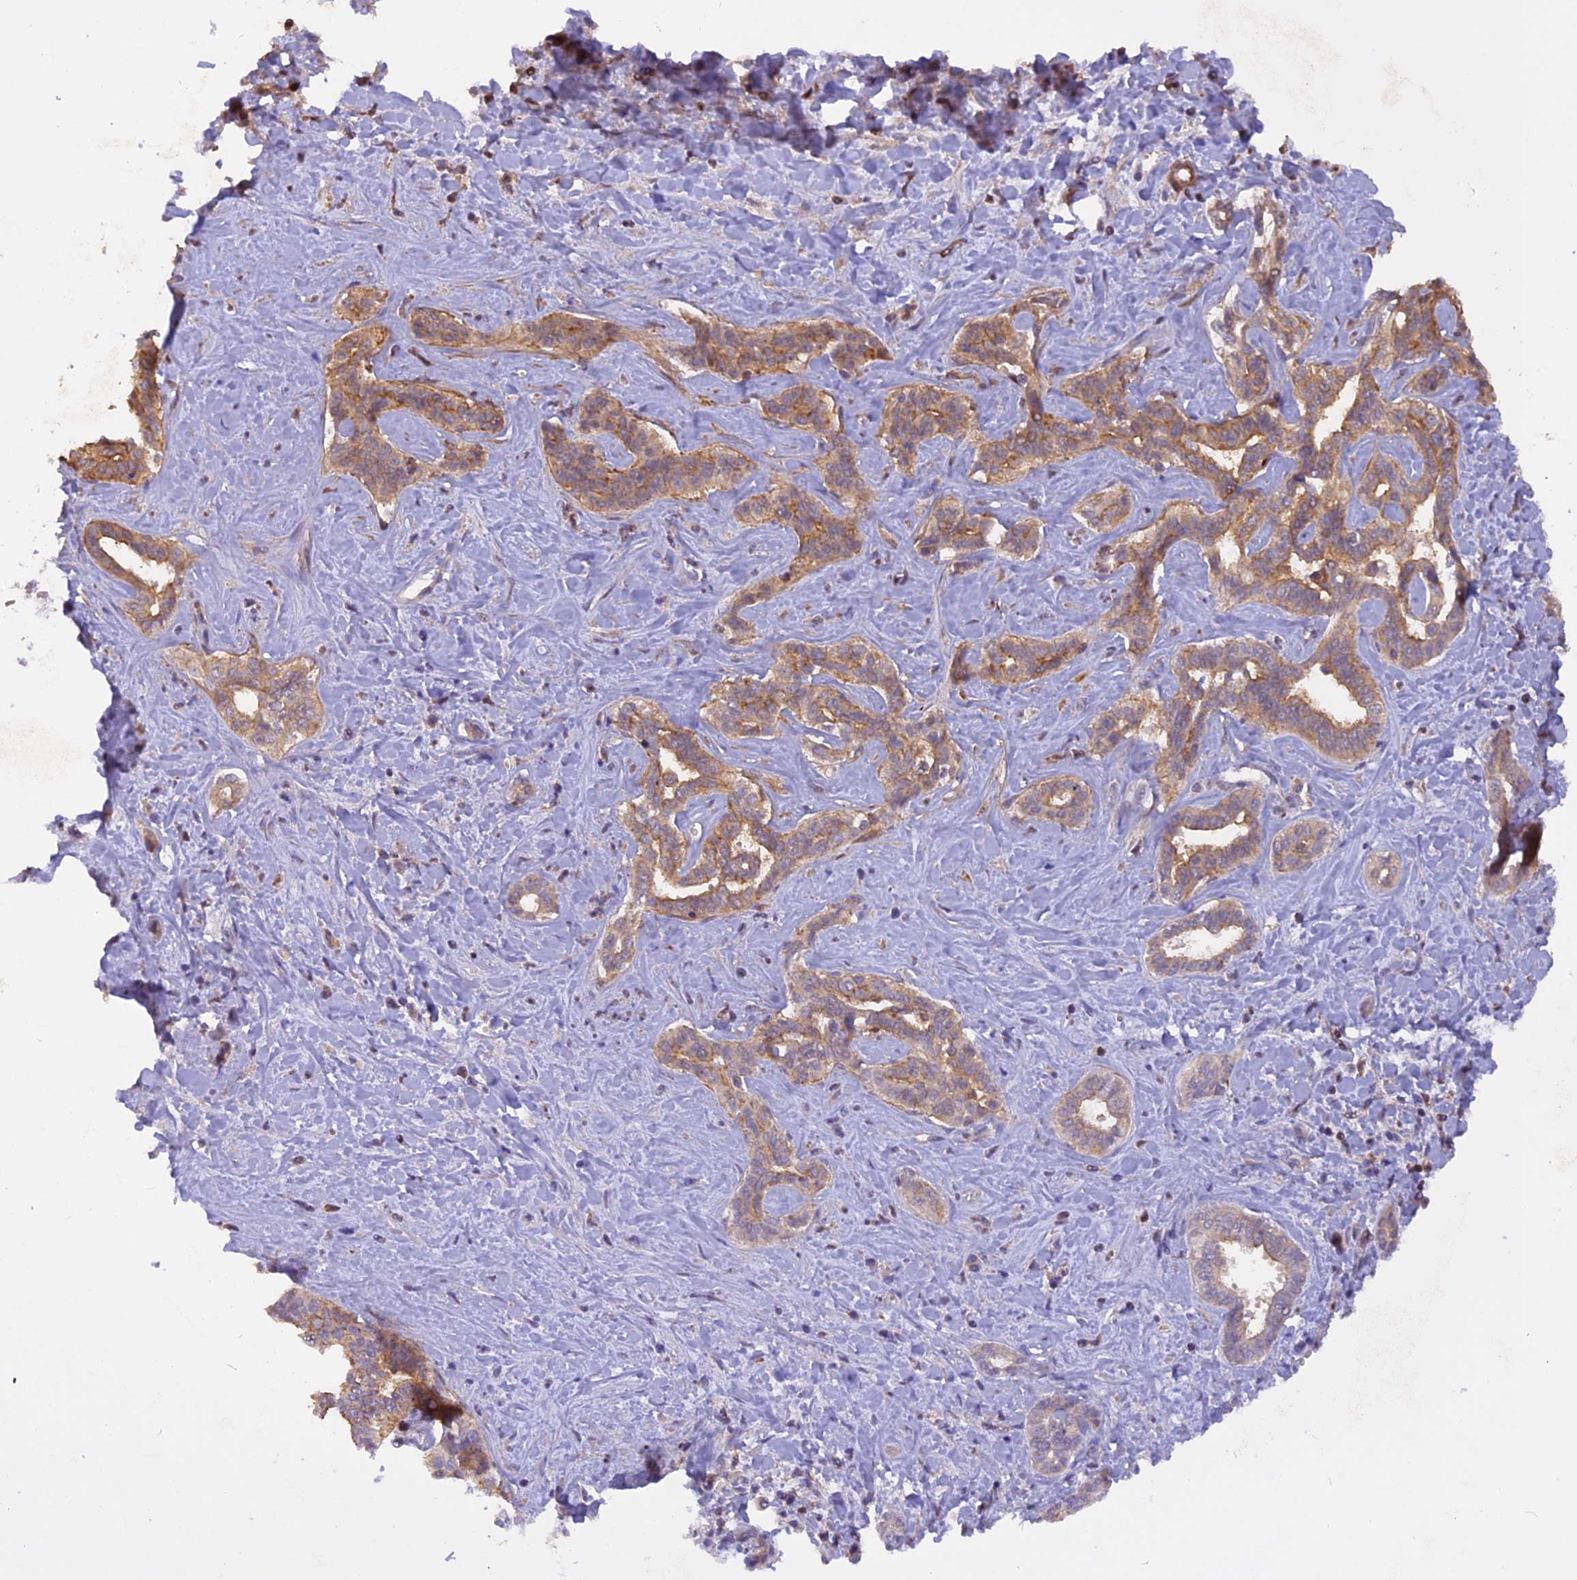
{"staining": {"intensity": "moderate", "quantity": ">75%", "location": "cytoplasmic/membranous"}, "tissue": "liver cancer", "cell_type": "Tumor cells", "image_type": "cancer", "snomed": [{"axis": "morphology", "description": "Cholangiocarcinoma"}, {"axis": "topography", "description": "Liver"}], "caption": "Liver cholangiocarcinoma stained with a protein marker reveals moderate staining in tumor cells.", "gene": "STOML1", "patient": {"sex": "female", "age": 77}}